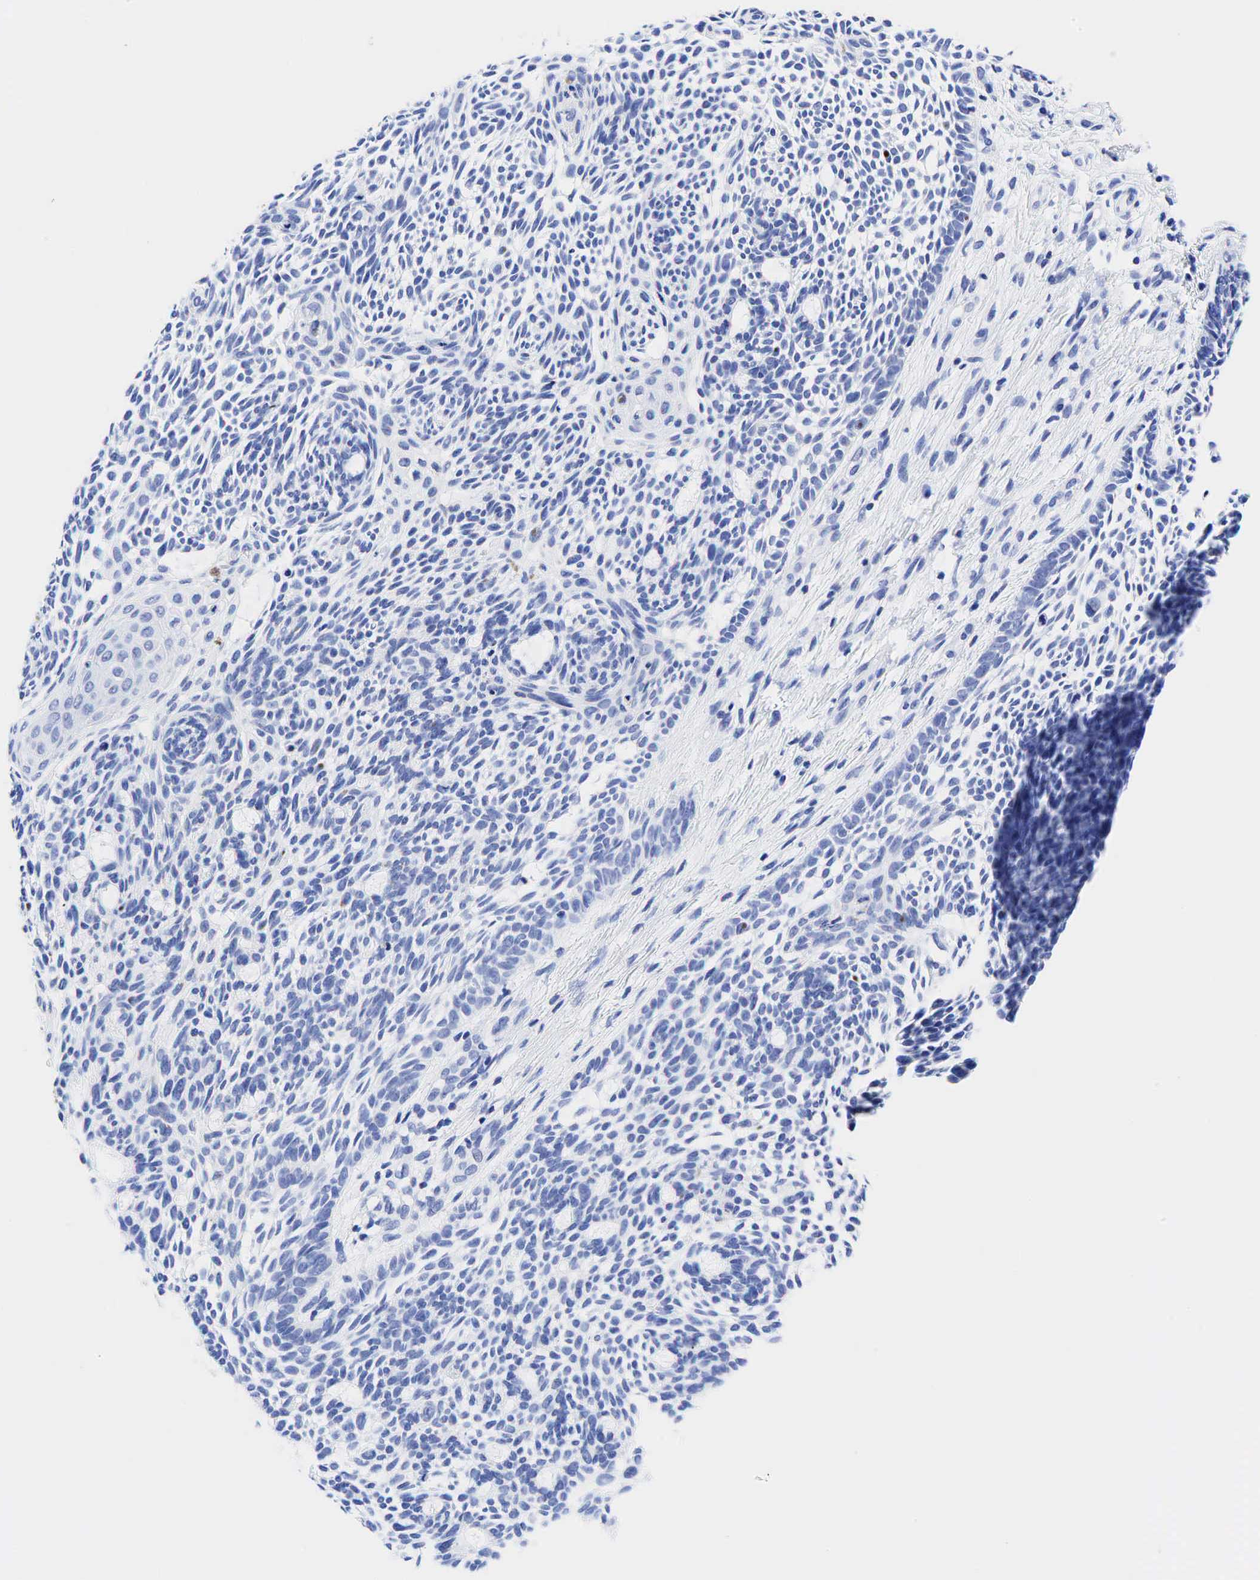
{"staining": {"intensity": "negative", "quantity": "none", "location": "none"}, "tissue": "skin cancer", "cell_type": "Tumor cells", "image_type": "cancer", "snomed": [{"axis": "morphology", "description": "Basal cell carcinoma"}, {"axis": "topography", "description": "Skin"}], "caption": "Image shows no protein staining in tumor cells of skin basal cell carcinoma tissue.", "gene": "KRT18", "patient": {"sex": "male", "age": 58}}